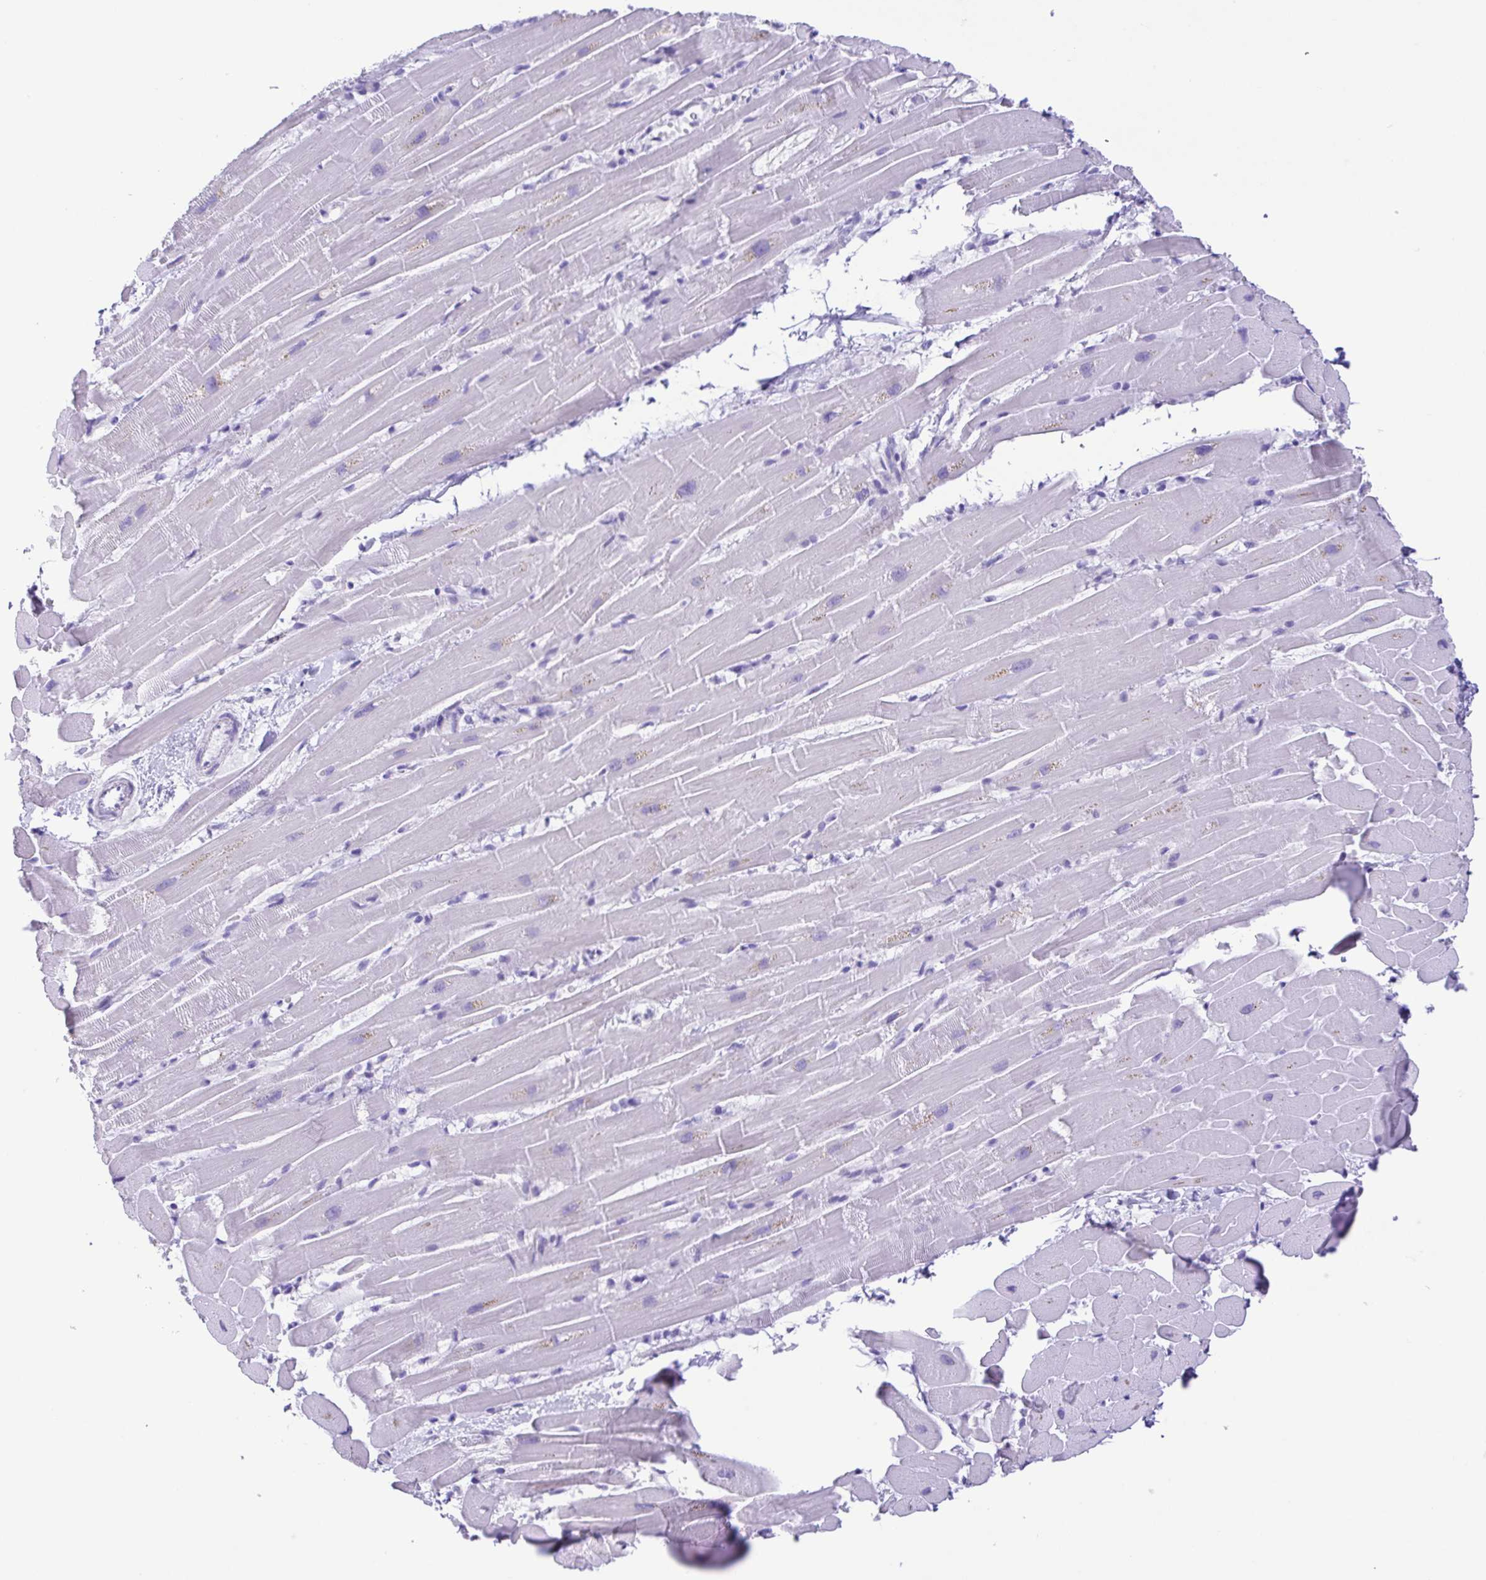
{"staining": {"intensity": "negative", "quantity": "none", "location": "none"}, "tissue": "heart muscle", "cell_type": "Cardiomyocytes", "image_type": "normal", "snomed": [{"axis": "morphology", "description": "Normal tissue, NOS"}, {"axis": "topography", "description": "Heart"}], "caption": "High power microscopy image of an immunohistochemistry photomicrograph of normal heart muscle, revealing no significant staining in cardiomyocytes. (DAB (3,3'-diaminobenzidine) immunohistochemistry with hematoxylin counter stain).", "gene": "CASP14", "patient": {"sex": "male", "age": 37}}